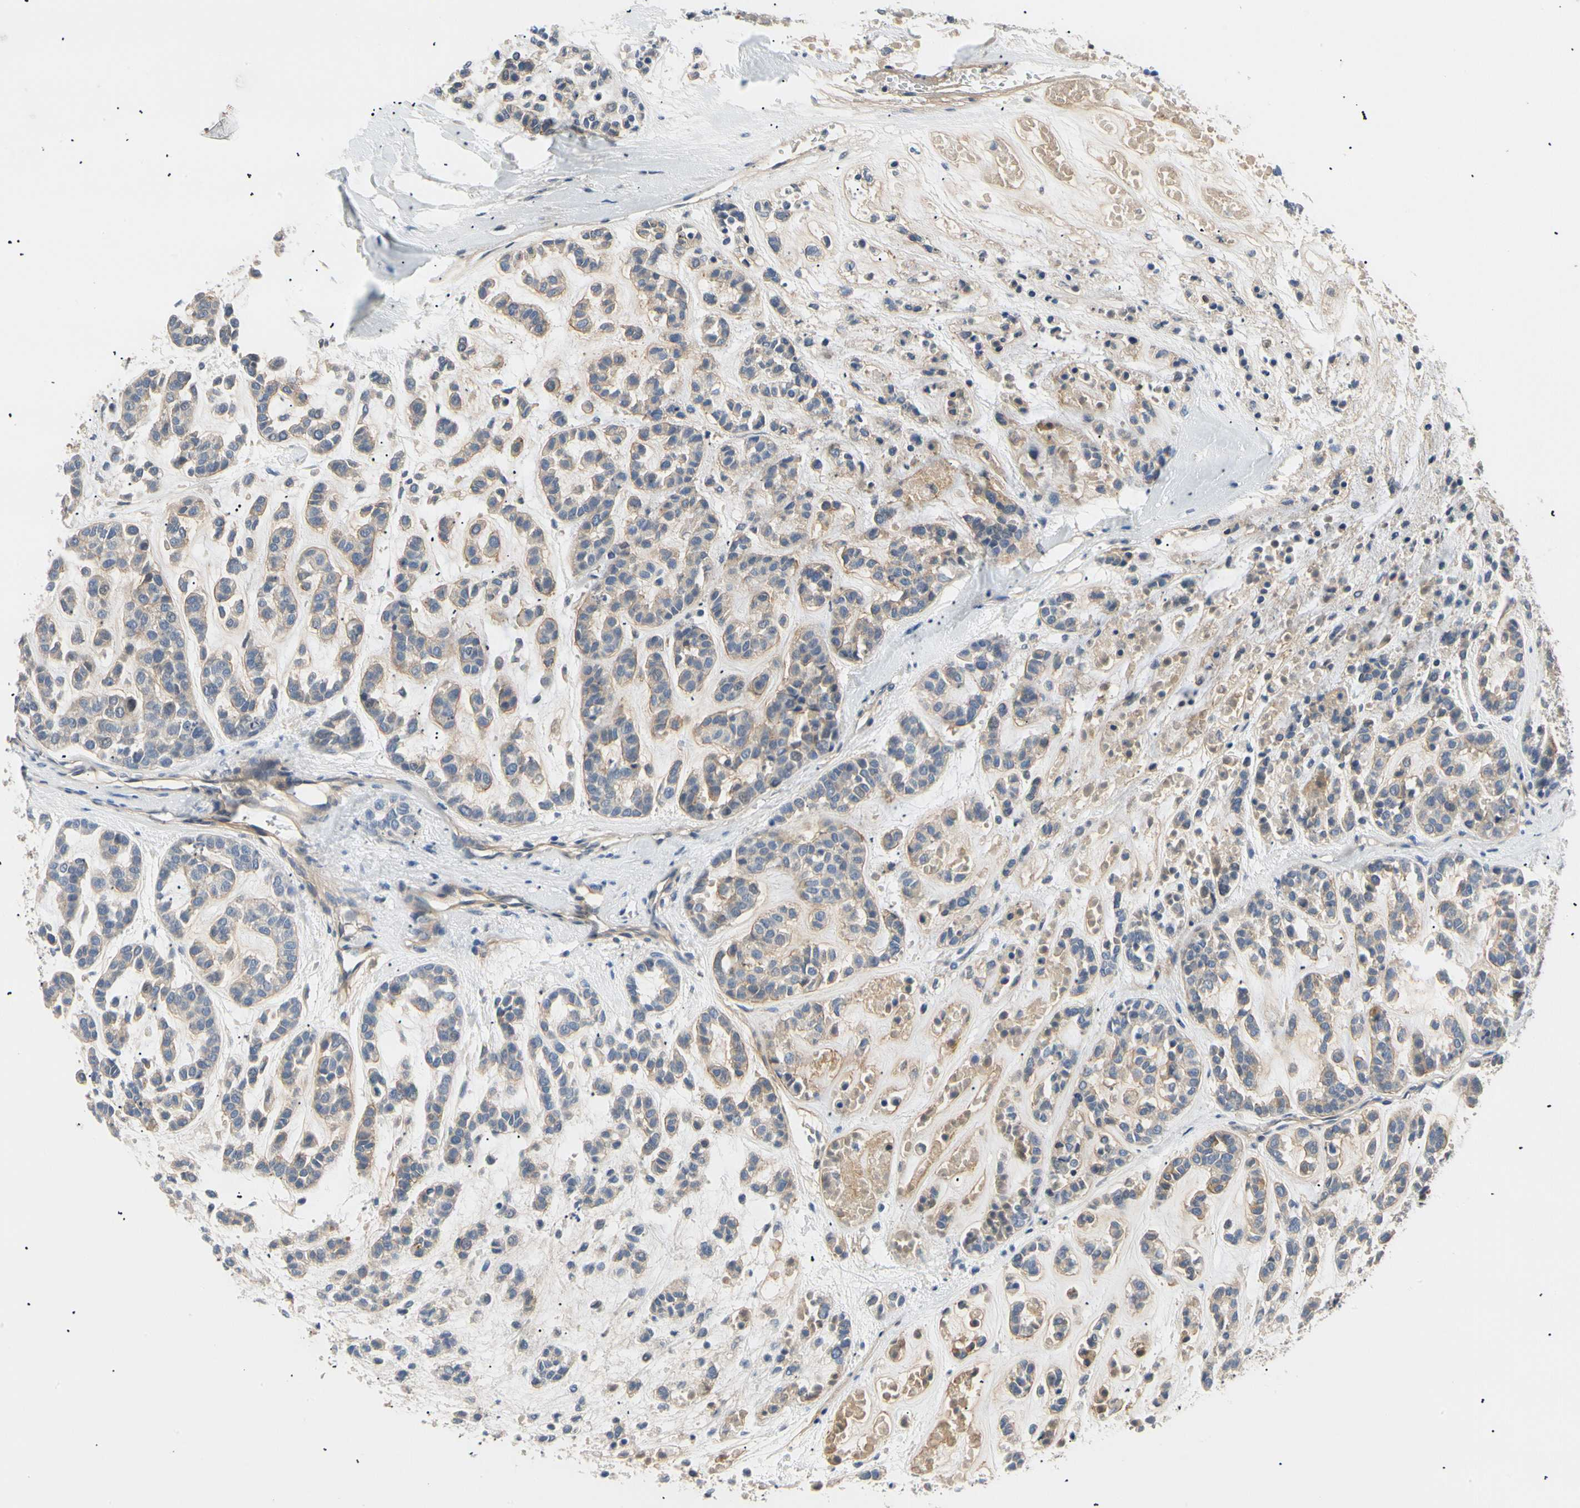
{"staining": {"intensity": "weak", "quantity": "25%-75%", "location": "cytoplasmic/membranous"}, "tissue": "head and neck cancer", "cell_type": "Tumor cells", "image_type": "cancer", "snomed": [{"axis": "morphology", "description": "Adenocarcinoma, NOS"}, {"axis": "morphology", "description": "Adenoma, NOS"}, {"axis": "topography", "description": "Head-Neck"}], "caption": "Brown immunohistochemical staining in head and neck cancer (adenoma) reveals weak cytoplasmic/membranous expression in about 25%-75% of tumor cells. (brown staining indicates protein expression, while blue staining denotes nuclei).", "gene": "TNFRSF18", "patient": {"sex": "female", "age": 55}}